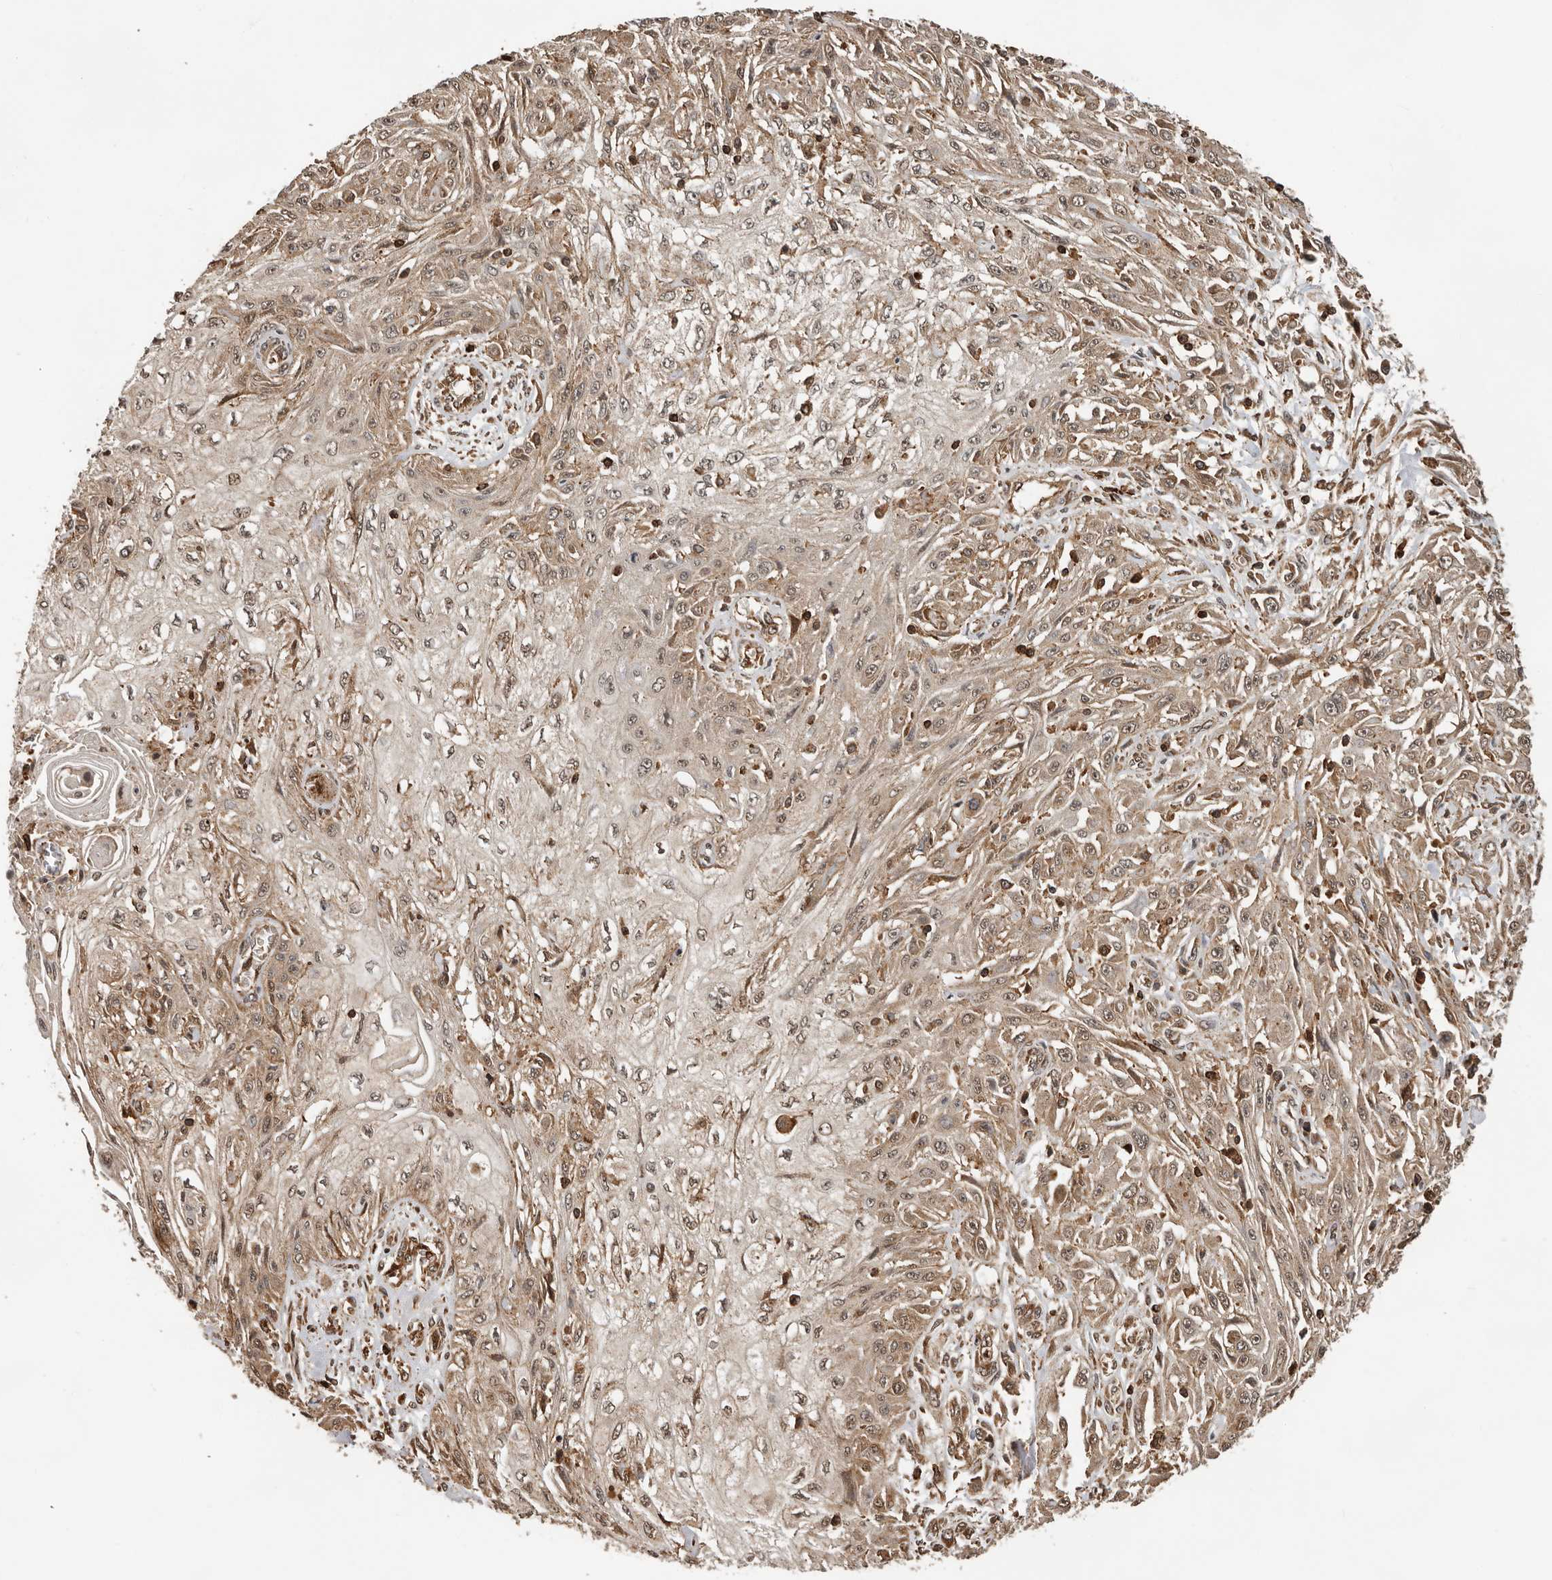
{"staining": {"intensity": "moderate", "quantity": "25%-75%", "location": "cytoplasmic/membranous"}, "tissue": "skin cancer", "cell_type": "Tumor cells", "image_type": "cancer", "snomed": [{"axis": "morphology", "description": "Squamous cell carcinoma, NOS"}, {"axis": "morphology", "description": "Squamous cell carcinoma, metastatic, NOS"}, {"axis": "topography", "description": "Skin"}, {"axis": "topography", "description": "Lymph node"}], "caption": "The immunohistochemical stain shows moderate cytoplasmic/membranous expression in tumor cells of skin metastatic squamous cell carcinoma tissue.", "gene": "RNF157", "patient": {"sex": "male", "age": 75}}